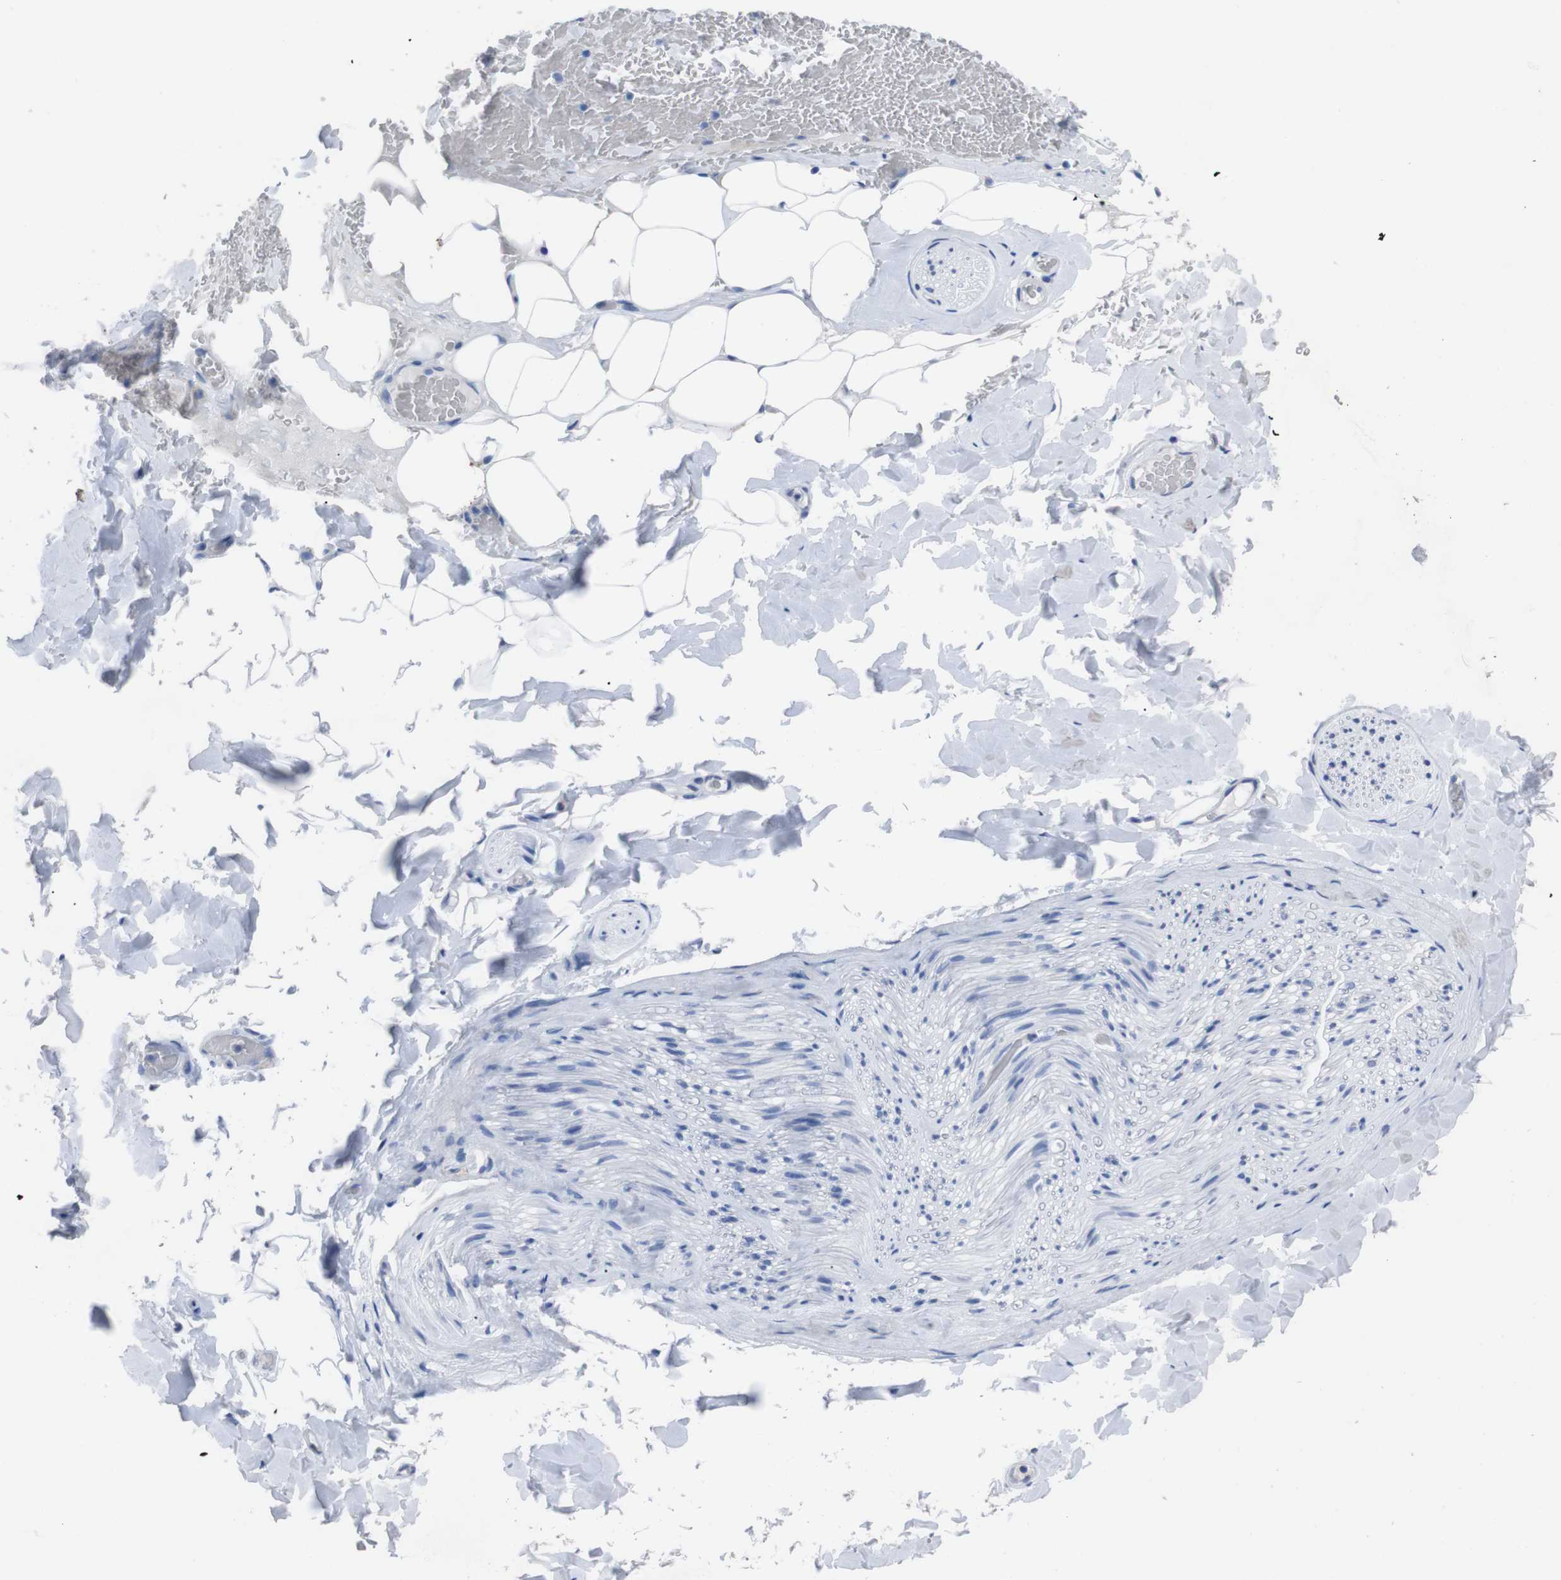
{"staining": {"intensity": "negative", "quantity": "none", "location": "none"}, "tissue": "adipose tissue", "cell_type": "Adipocytes", "image_type": "normal", "snomed": [{"axis": "morphology", "description": "Normal tissue, NOS"}, {"axis": "topography", "description": "Peripheral nerve tissue"}], "caption": "An IHC photomicrograph of normal adipose tissue is shown. There is no staining in adipocytes of adipose tissue.", "gene": "GJB2", "patient": {"sex": "male", "age": 70}}